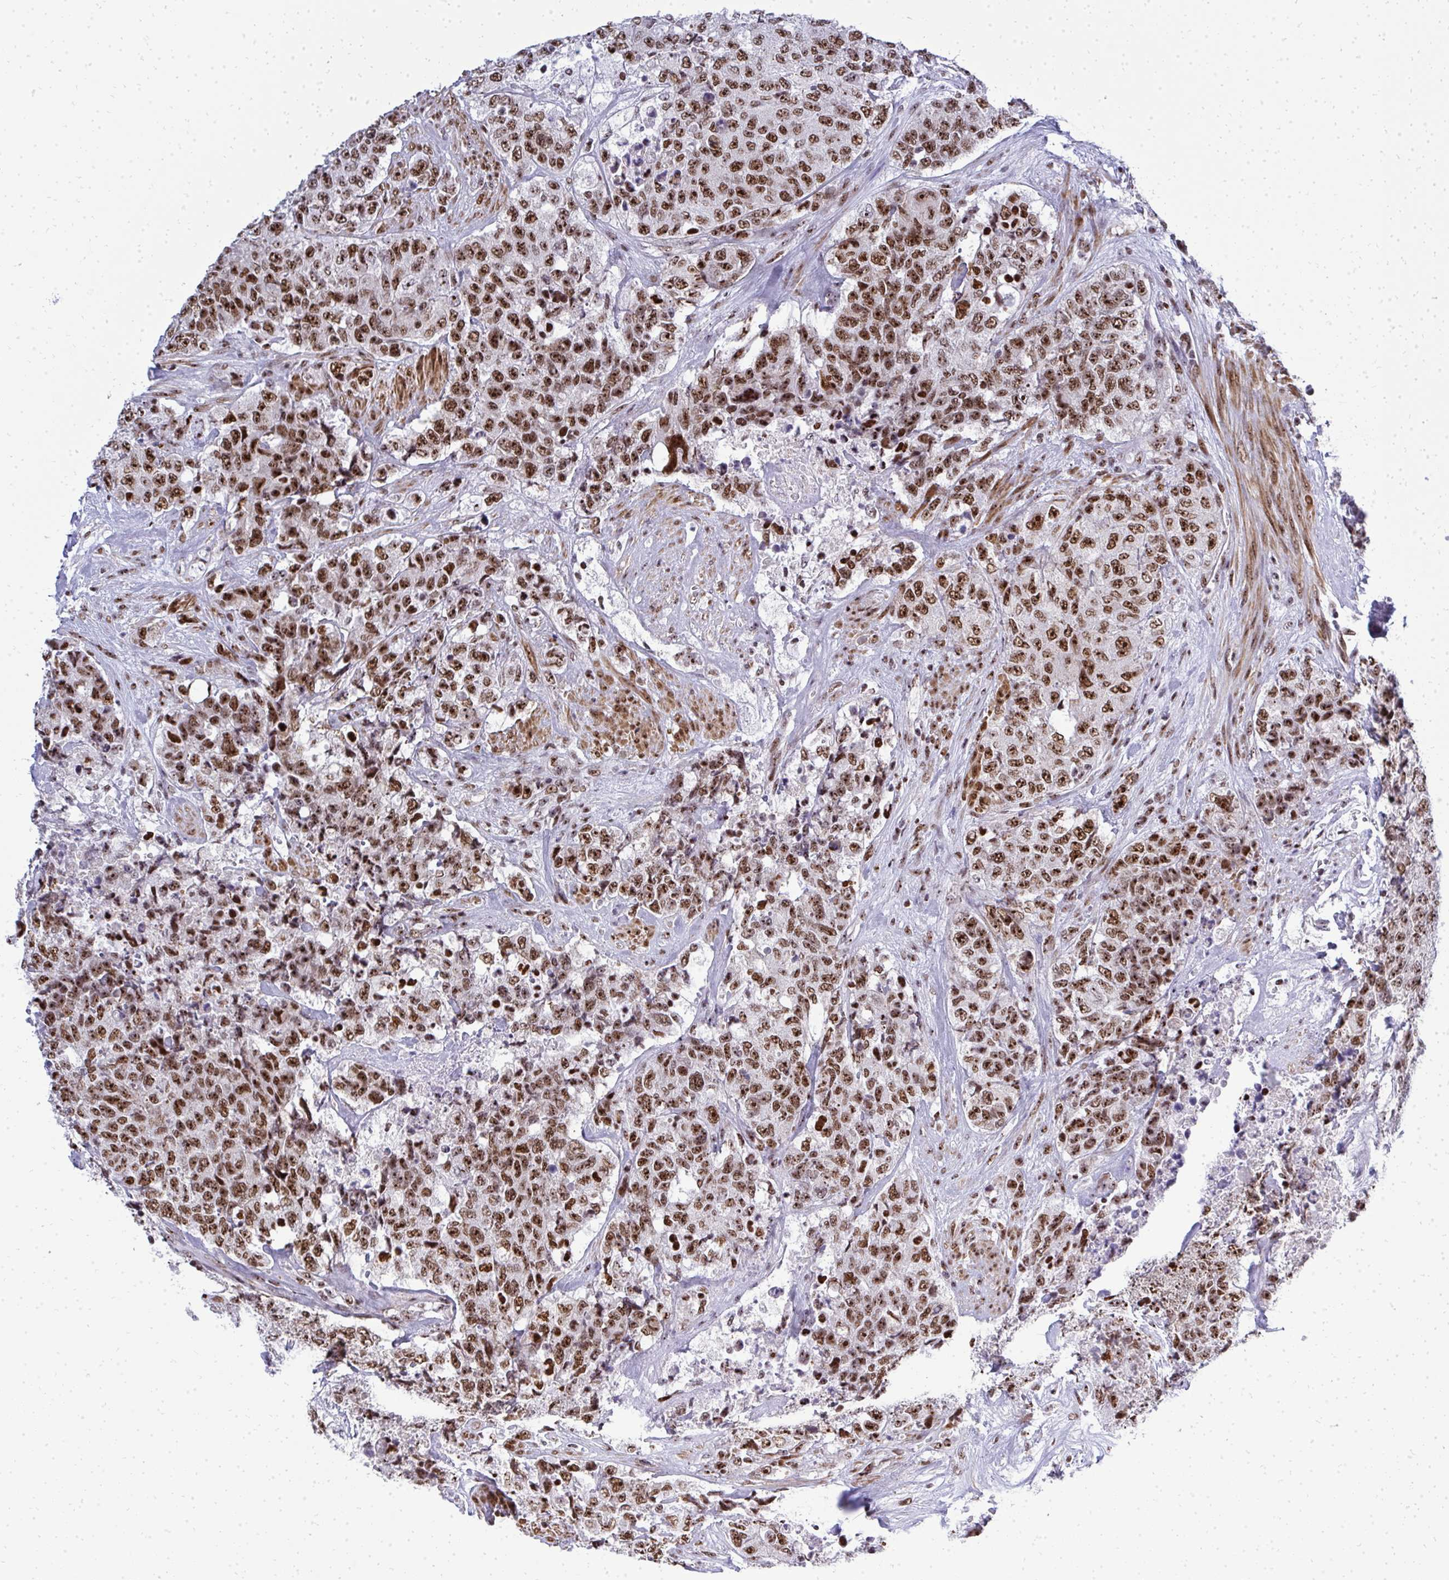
{"staining": {"intensity": "moderate", "quantity": ">75%", "location": "nuclear"}, "tissue": "urothelial cancer", "cell_type": "Tumor cells", "image_type": "cancer", "snomed": [{"axis": "morphology", "description": "Urothelial carcinoma, High grade"}, {"axis": "topography", "description": "Urinary bladder"}], "caption": "Urothelial cancer was stained to show a protein in brown. There is medium levels of moderate nuclear positivity in about >75% of tumor cells.", "gene": "SIRT7", "patient": {"sex": "female", "age": 78}}